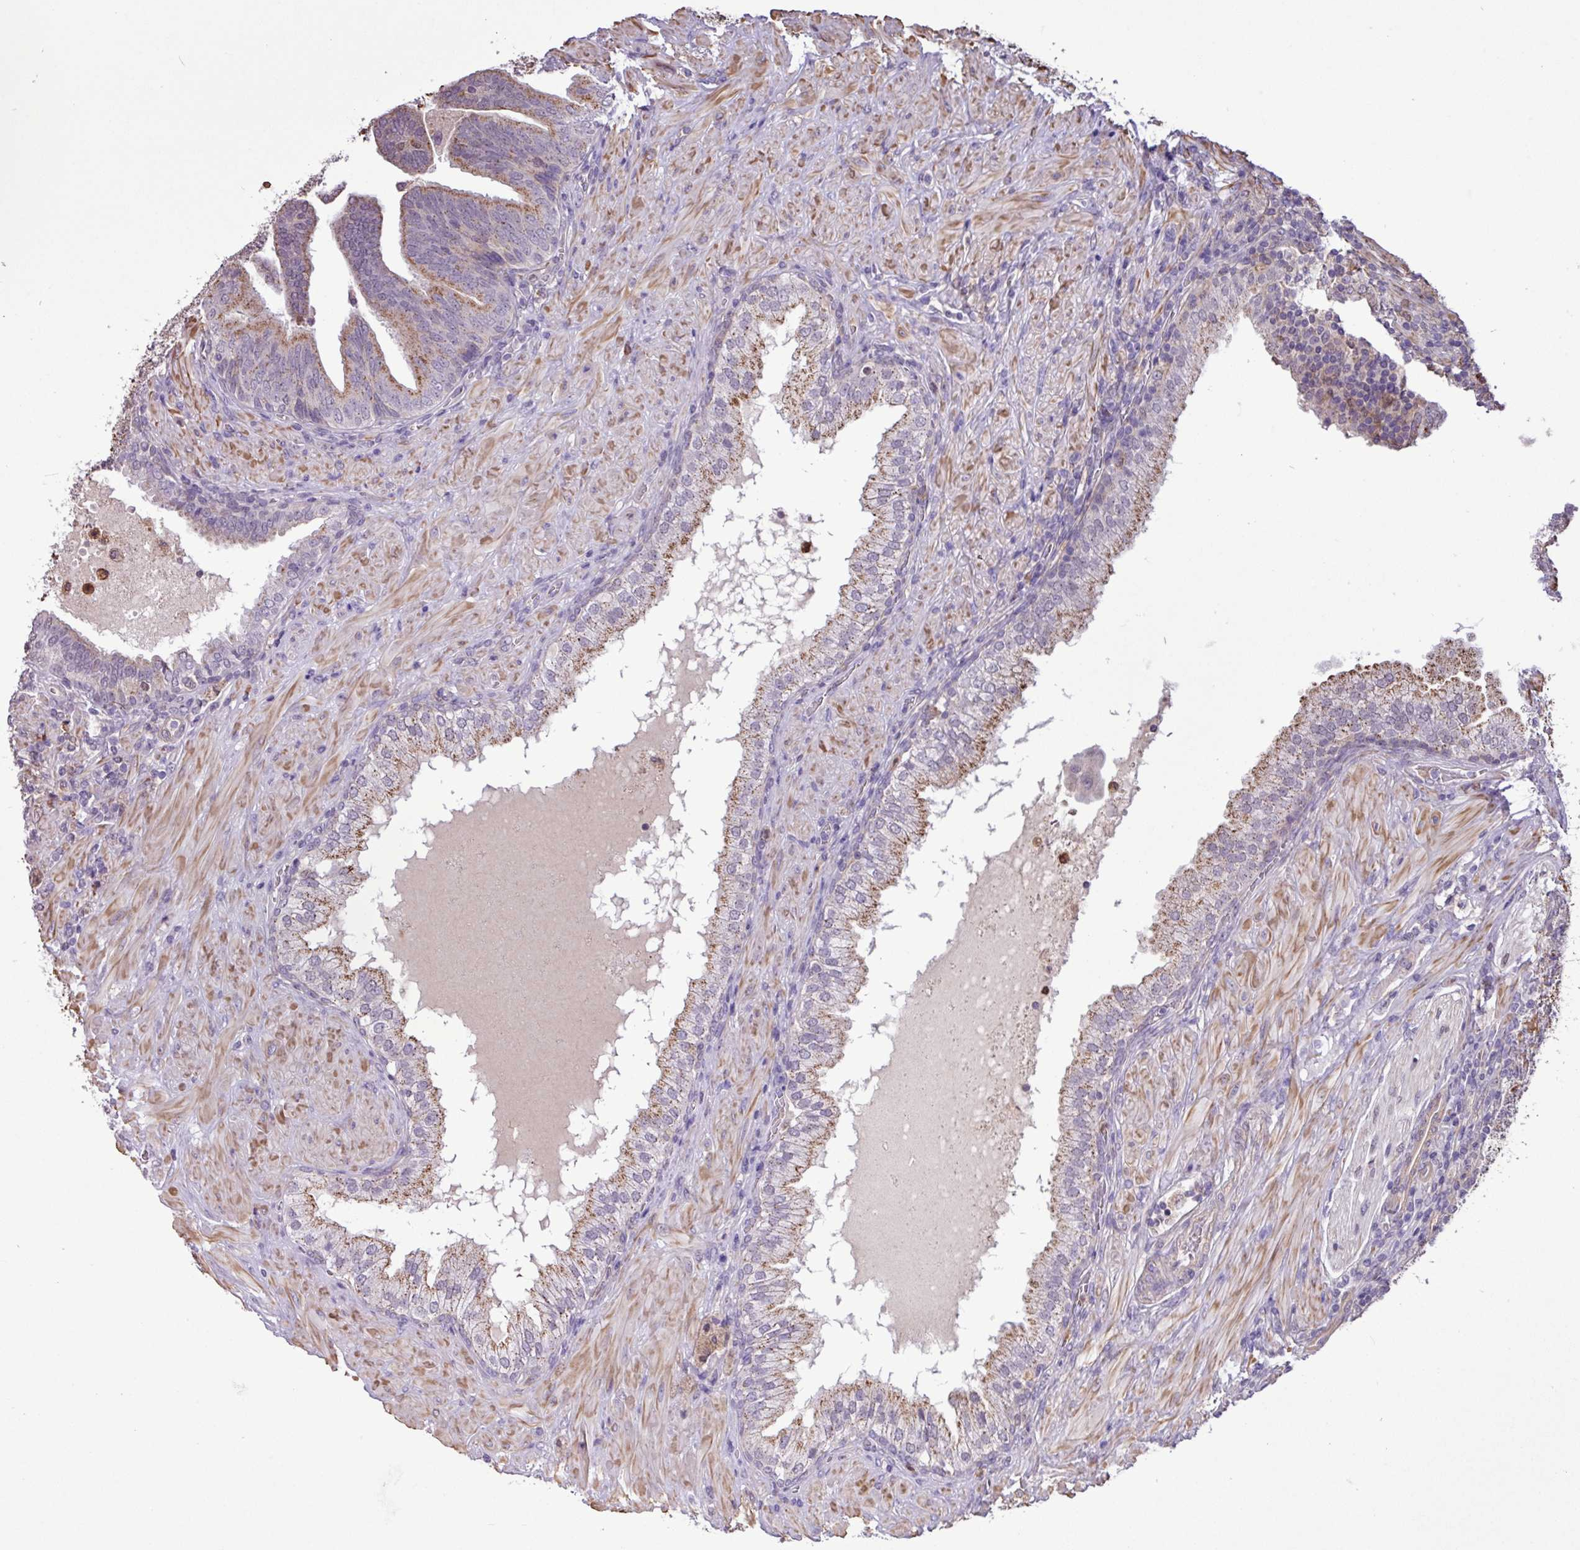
{"staining": {"intensity": "moderate", "quantity": "25%-75%", "location": "cytoplasmic/membranous"}, "tissue": "prostate cancer", "cell_type": "Tumor cells", "image_type": "cancer", "snomed": [{"axis": "morphology", "description": "Adenocarcinoma, High grade"}, {"axis": "topography", "description": "Prostate"}], "caption": "Immunohistochemistry (IHC) of human prostate adenocarcinoma (high-grade) demonstrates medium levels of moderate cytoplasmic/membranous positivity in about 25%-75% of tumor cells.", "gene": "CHST11", "patient": {"sex": "male", "age": 55}}